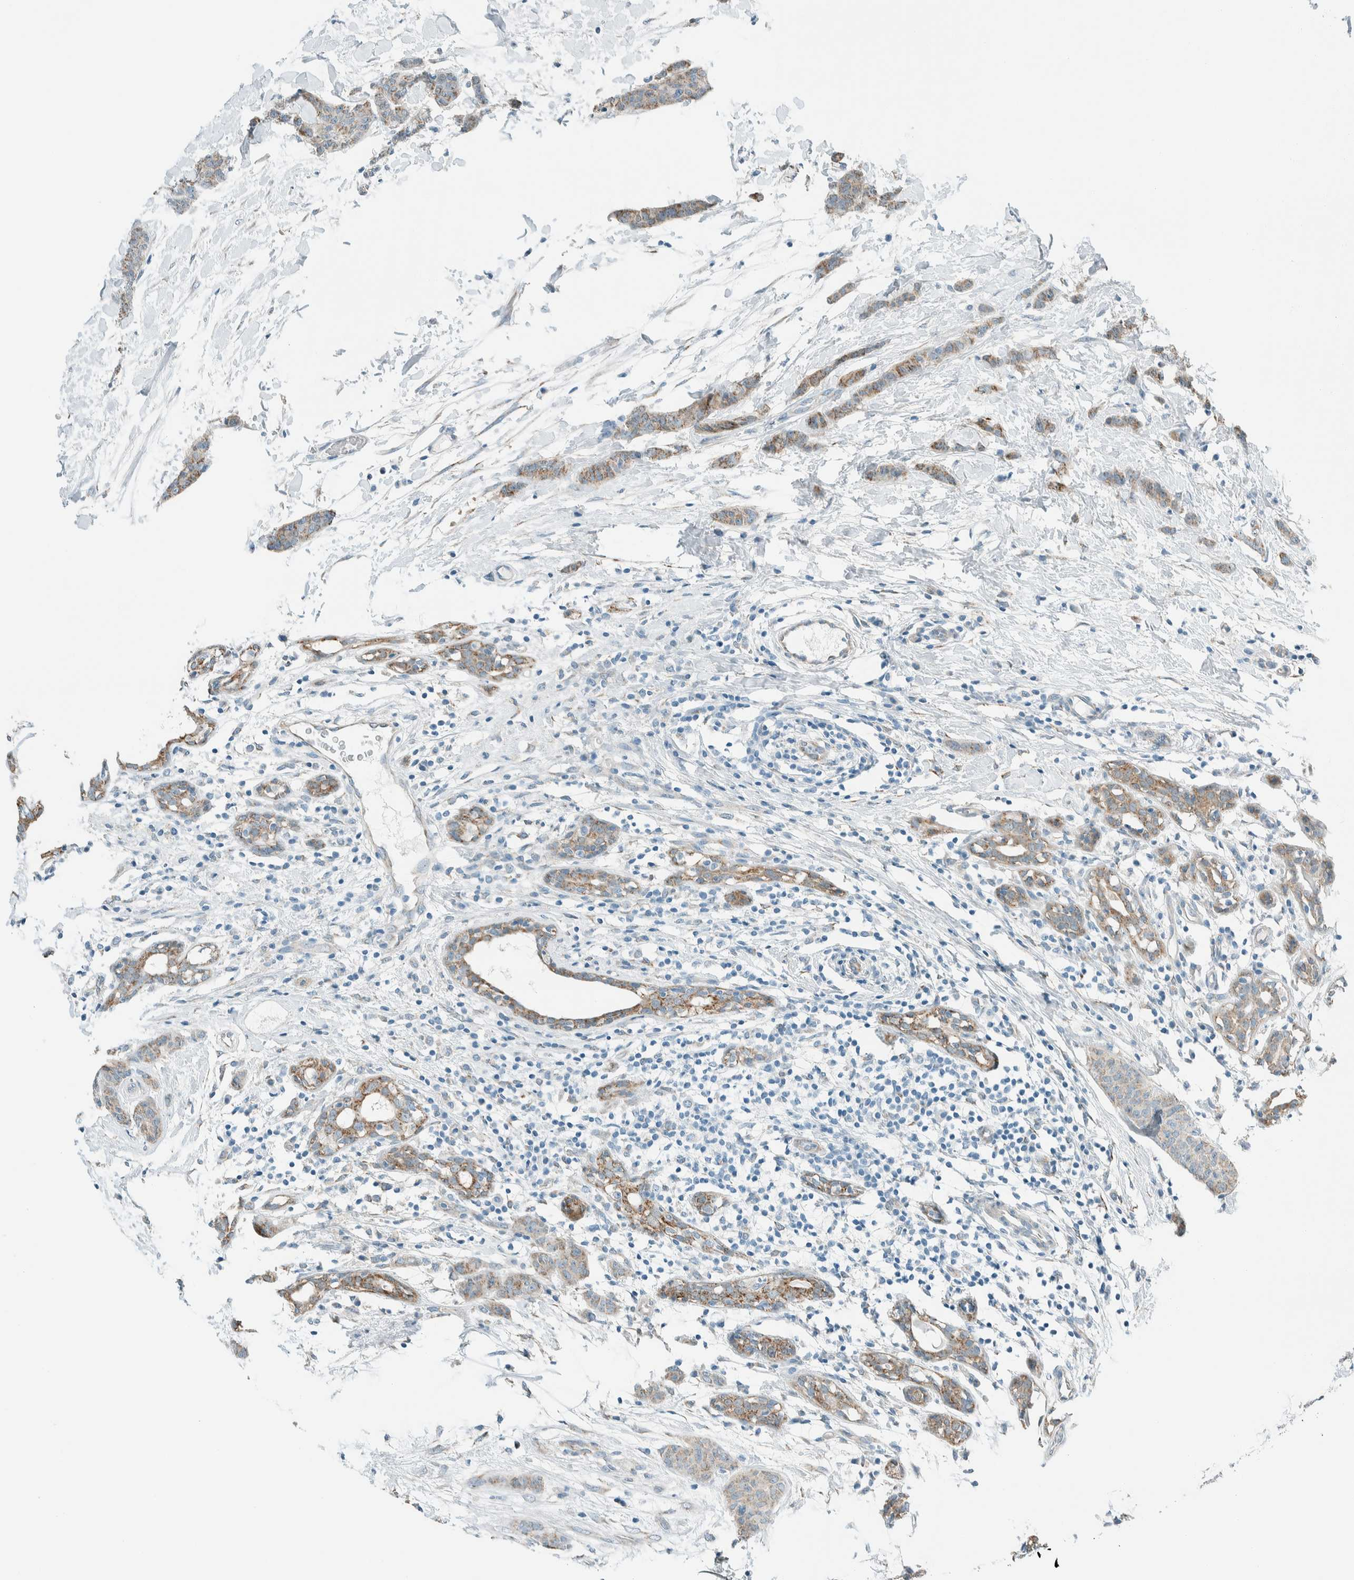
{"staining": {"intensity": "weak", "quantity": "25%-75%", "location": "cytoplasmic/membranous"}, "tissue": "breast cancer", "cell_type": "Tumor cells", "image_type": "cancer", "snomed": [{"axis": "morphology", "description": "Normal tissue, NOS"}, {"axis": "morphology", "description": "Duct carcinoma"}, {"axis": "topography", "description": "Breast"}], "caption": "Protein staining by IHC displays weak cytoplasmic/membranous expression in approximately 25%-75% of tumor cells in breast intraductal carcinoma.", "gene": "ALDH7A1", "patient": {"sex": "female", "age": 40}}